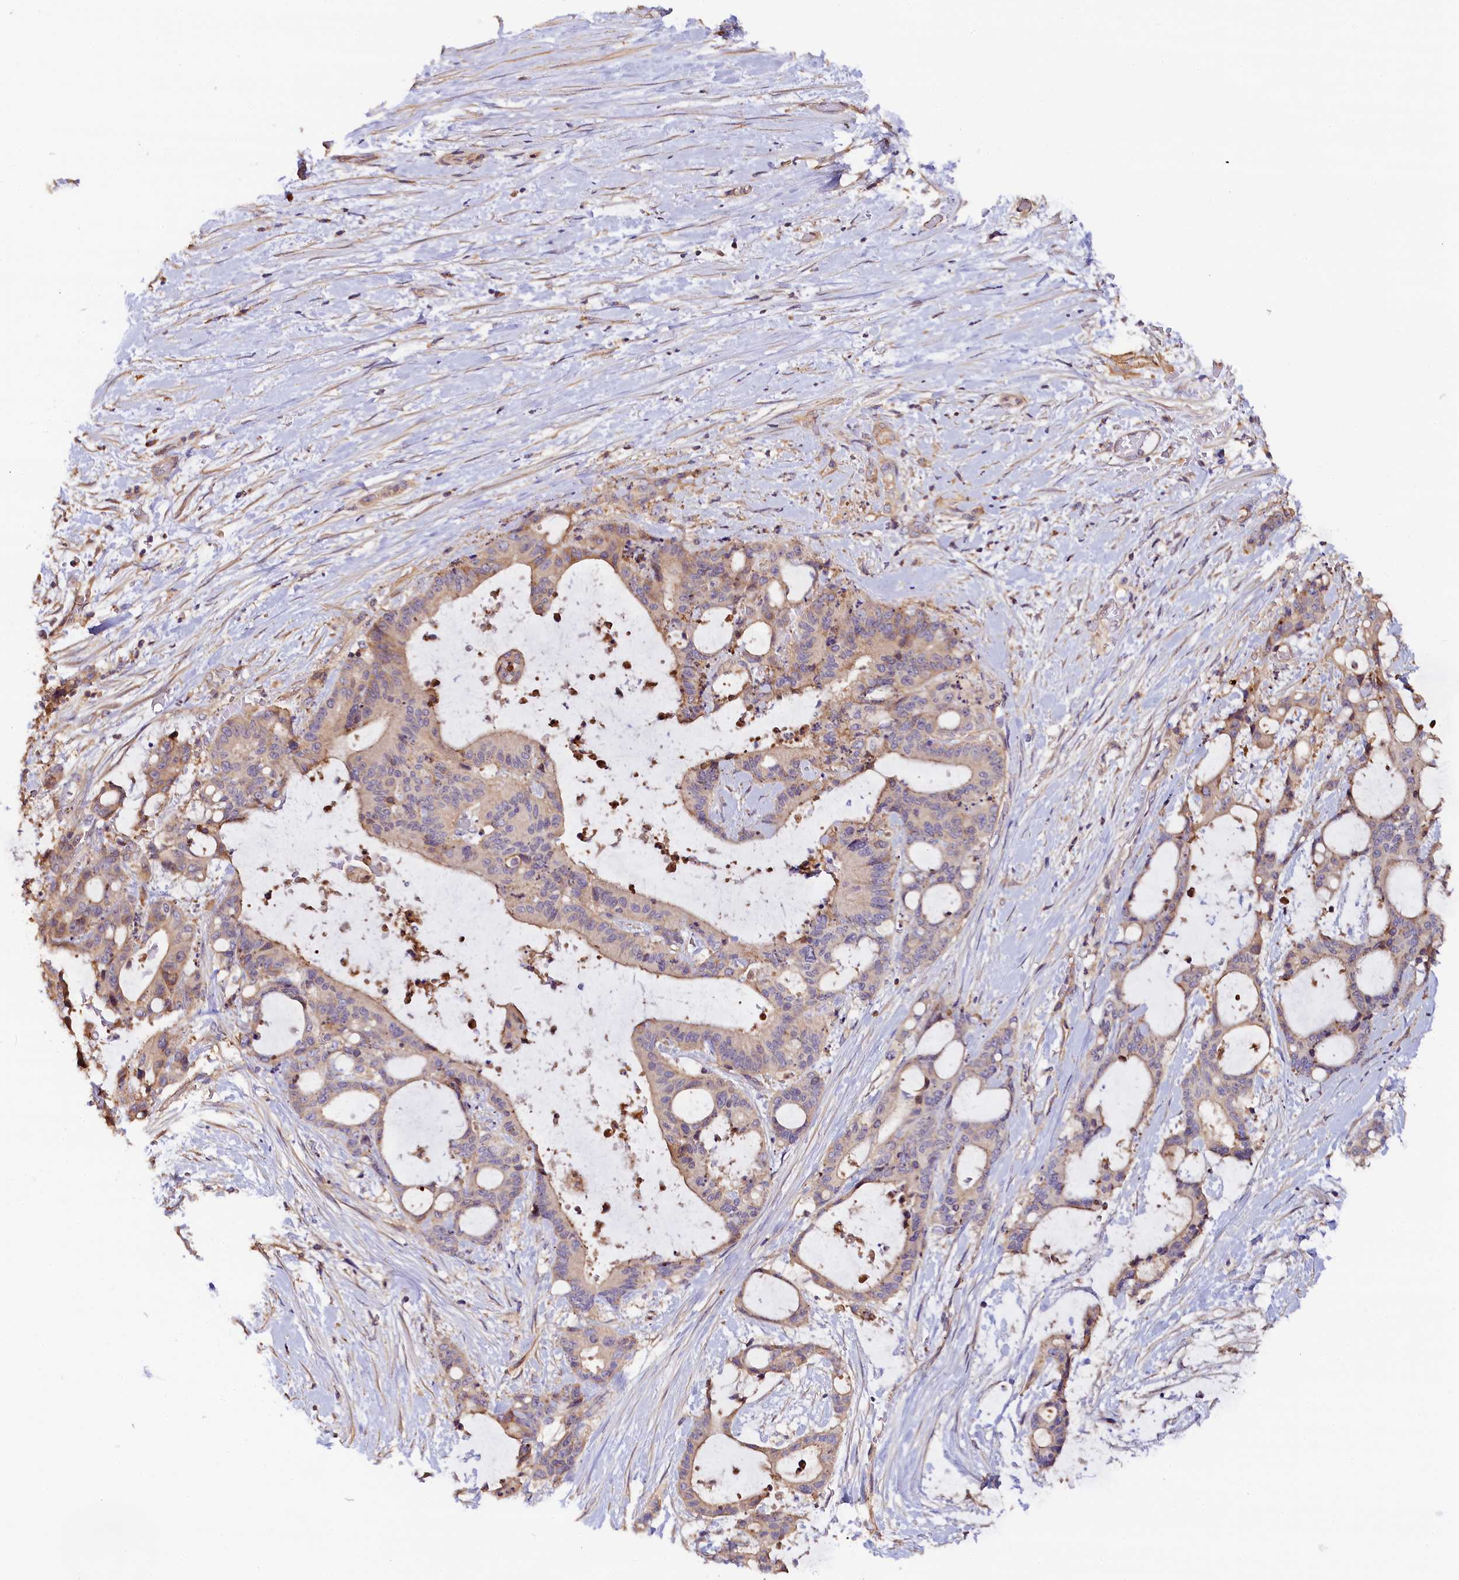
{"staining": {"intensity": "weak", "quantity": ">75%", "location": "cytoplasmic/membranous"}, "tissue": "liver cancer", "cell_type": "Tumor cells", "image_type": "cancer", "snomed": [{"axis": "morphology", "description": "Normal tissue, NOS"}, {"axis": "morphology", "description": "Cholangiocarcinoma"}, {"axis": "topography", "description": "Liver"}, {"axis": "topography", "description": "Peripheral nerve tissue"}], "caption": "Tumor cells show weak cytoplasmic/membranous expression in about >75% of cells in liver cholangiocarcinoma.", "gene": "KATNB1", "patient": {"sex": "female", "age": 73}}